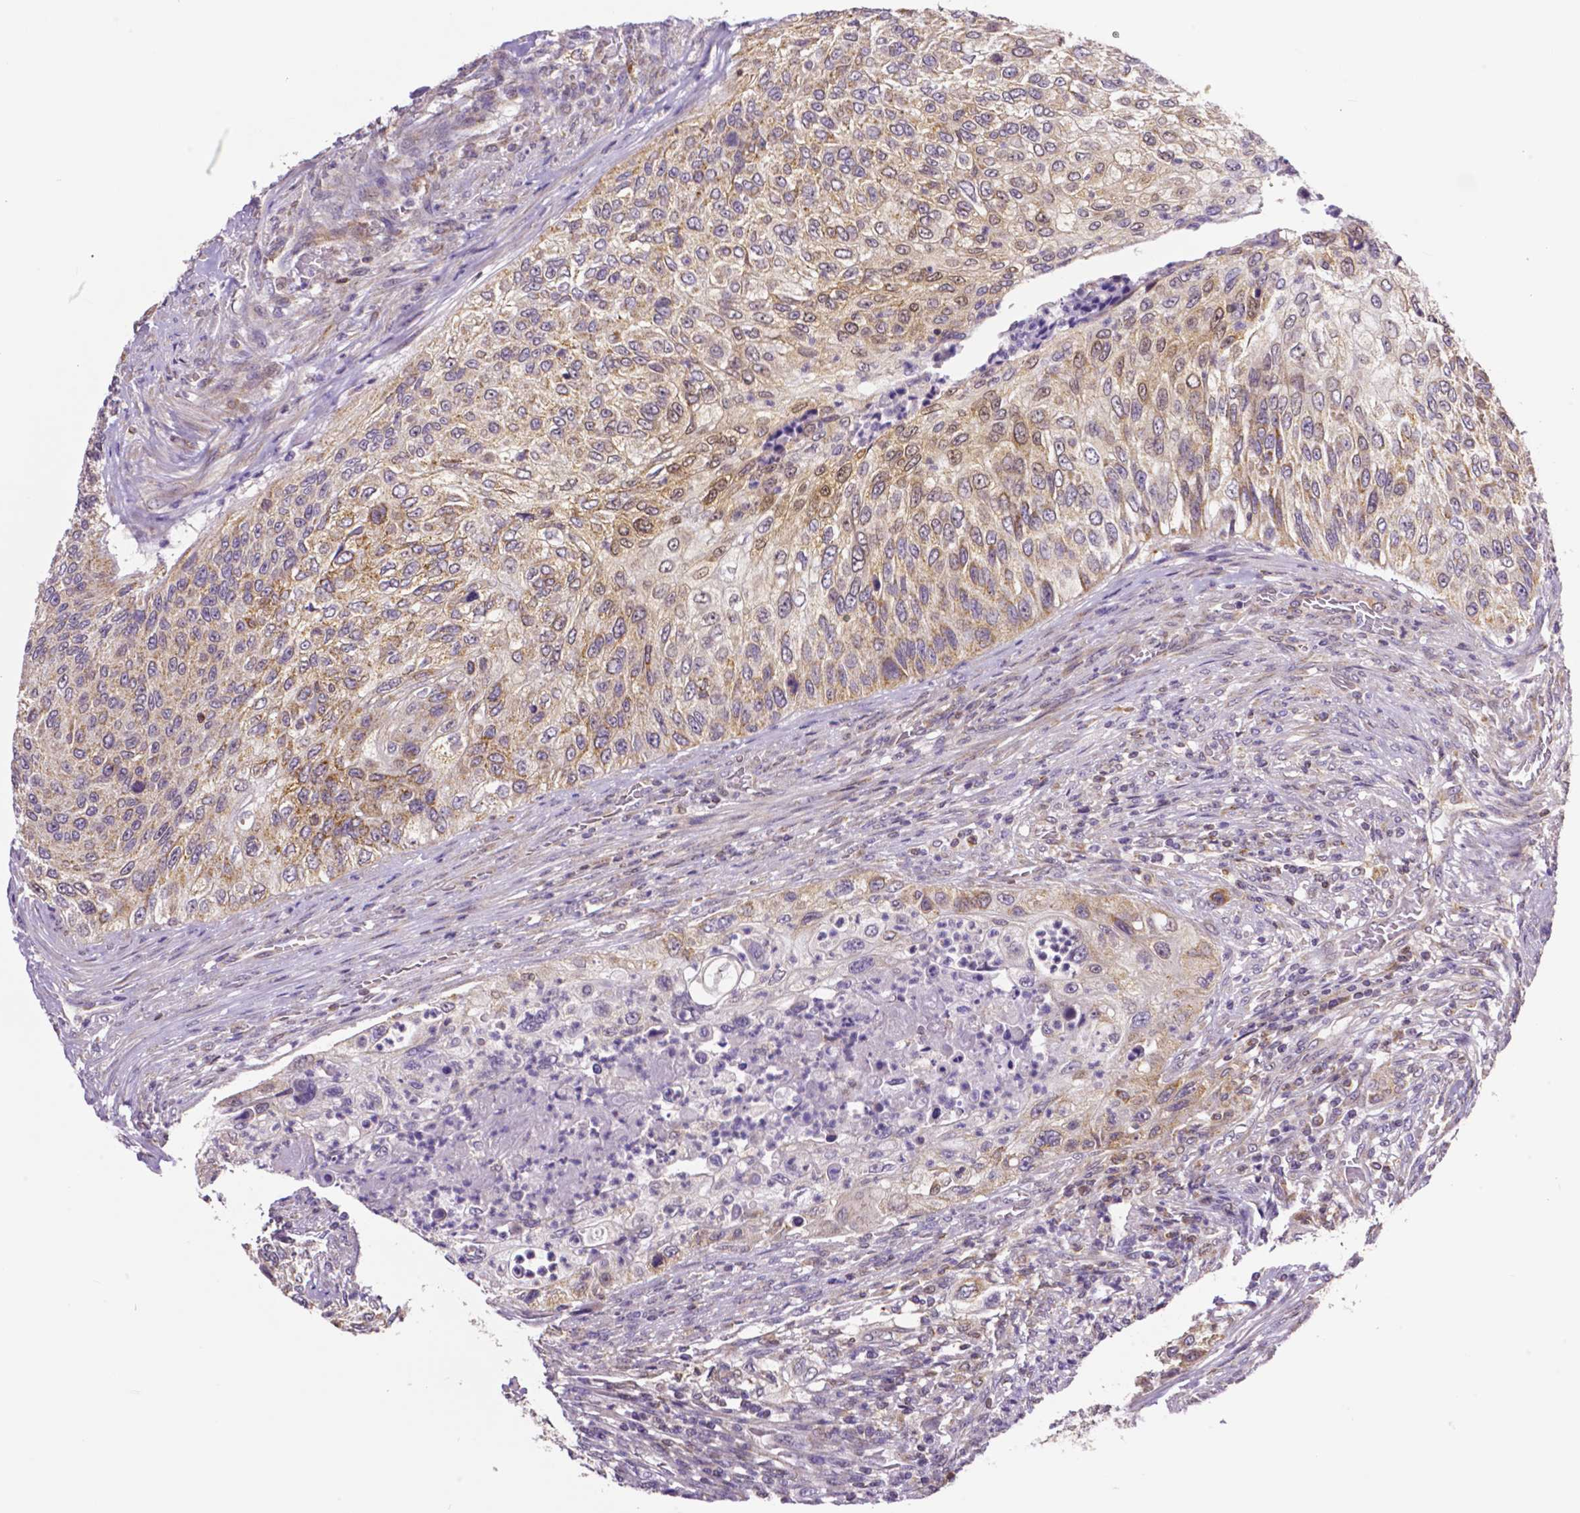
{"staining": {"intensity": "moderate", "quantity": "25%-75%", "location": "cytoplasmic/membranous"}, "tissue": "urothelial cancer", "cell_type": "Tumor cells", "image_type": "cancer", "snomed": [{"axis": "morphology", "description": "Urothelial carcinoma, High grade"}, {"axis": "topography", "description": "Urinary bladder"}], "caption": "High-power microscopy captured an immunohistochemistry (IHC) histopathology image of urothelial cancer, revealing moderate cytoplasmic/membranous expression in approximately 25%-75% of tumor cells.", "gene": "MCL1", "patient": {"sex": "female", "age": 60}}